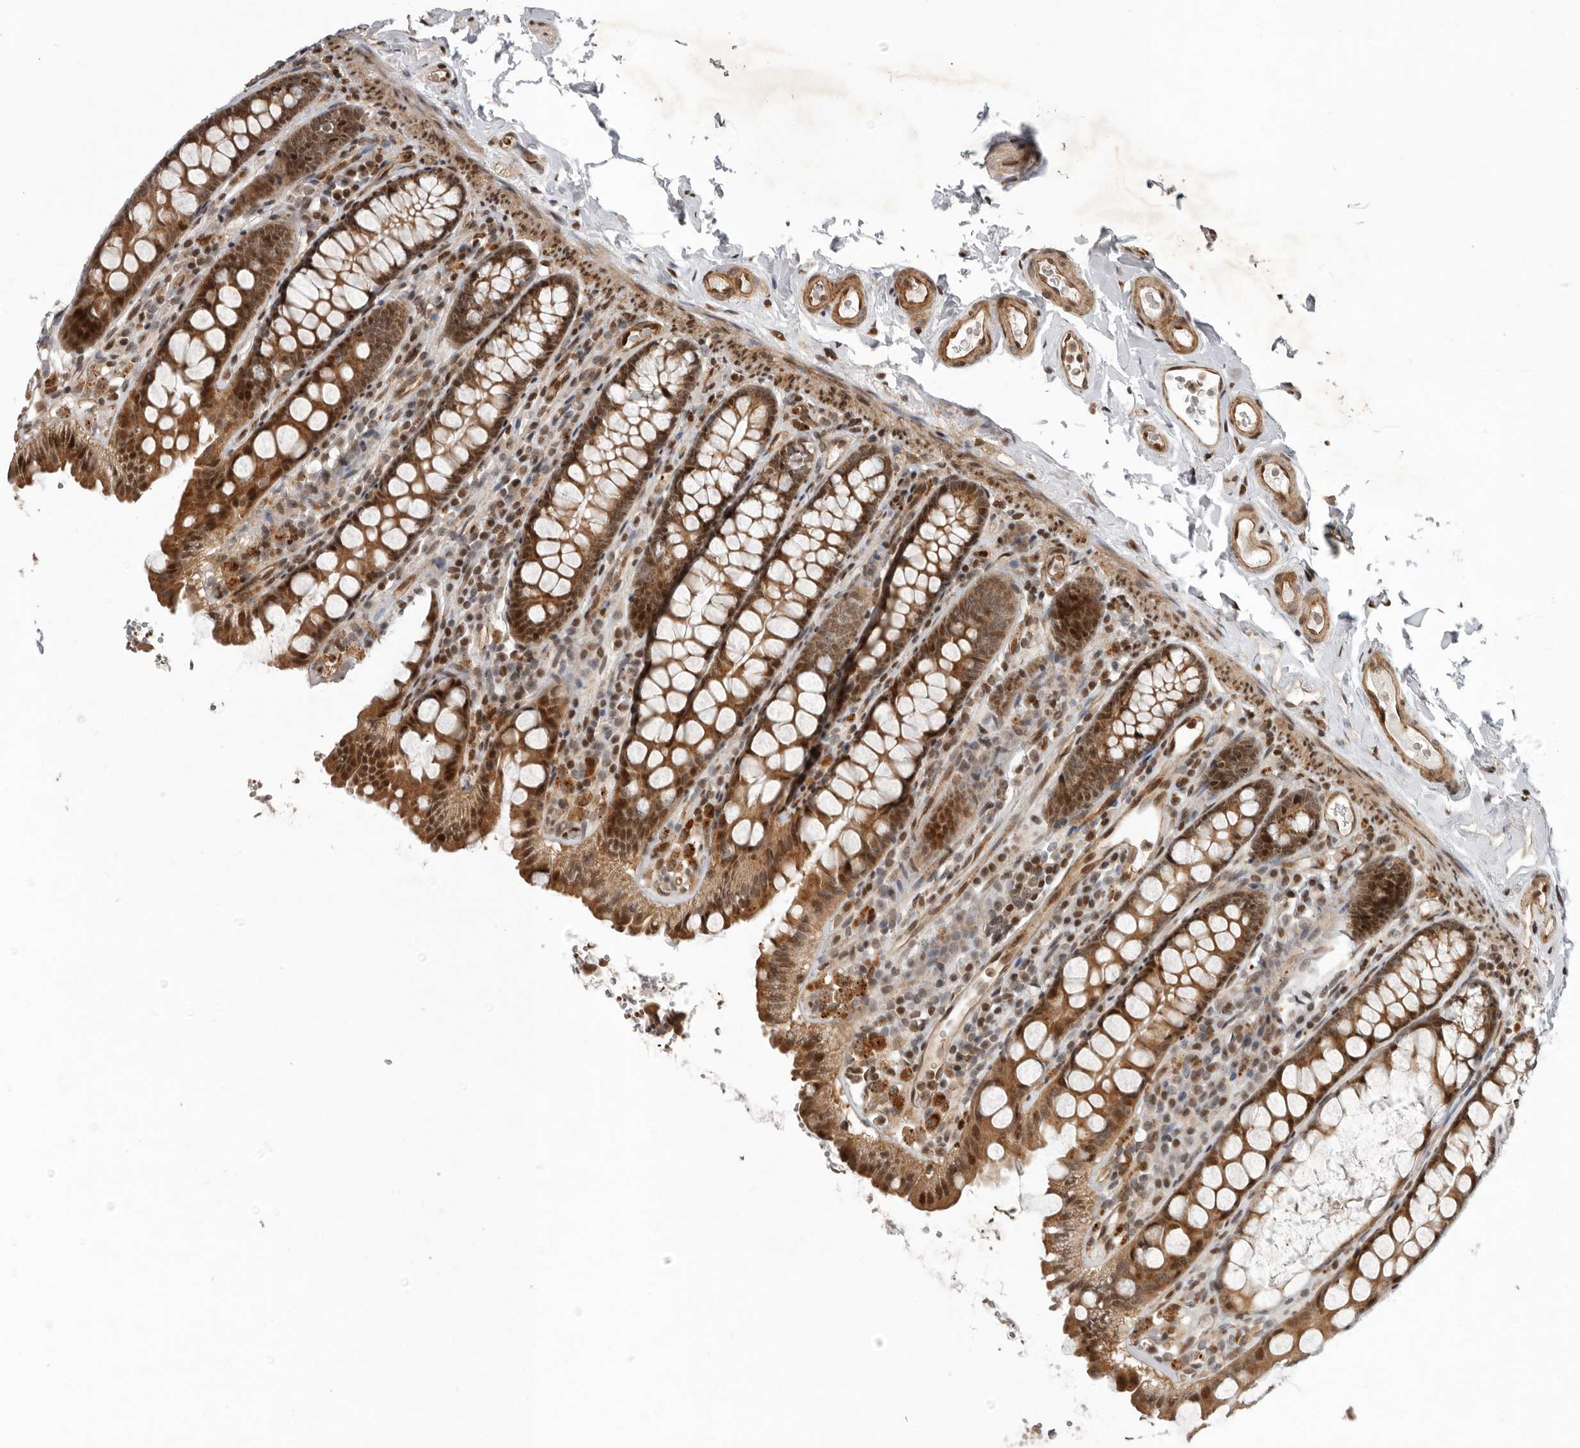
{"staining": {"intensity": "moderate", "quantity": ">75%", "location": "cytoplasmic/membranous,nuclear"}, "tissue": "colon", "cell_type": "Endothelial cells", "image_type": "normal", "snomed": [{"axis": "morphology", "description": "Normal tissue, NOS"}, {"axis": "topography", "description": "Colon"}, {"axis": "topography", "description": "Peripheral nerve tissue"}], "caption": "Human colon stained for a protein (brown) demonstrates moderate cytoplasmic/membranous,nuclear positive staining in about >75% of endothelial cells.", "gene": "RABIF", "patient": {"sex": "female", "age": 61}}